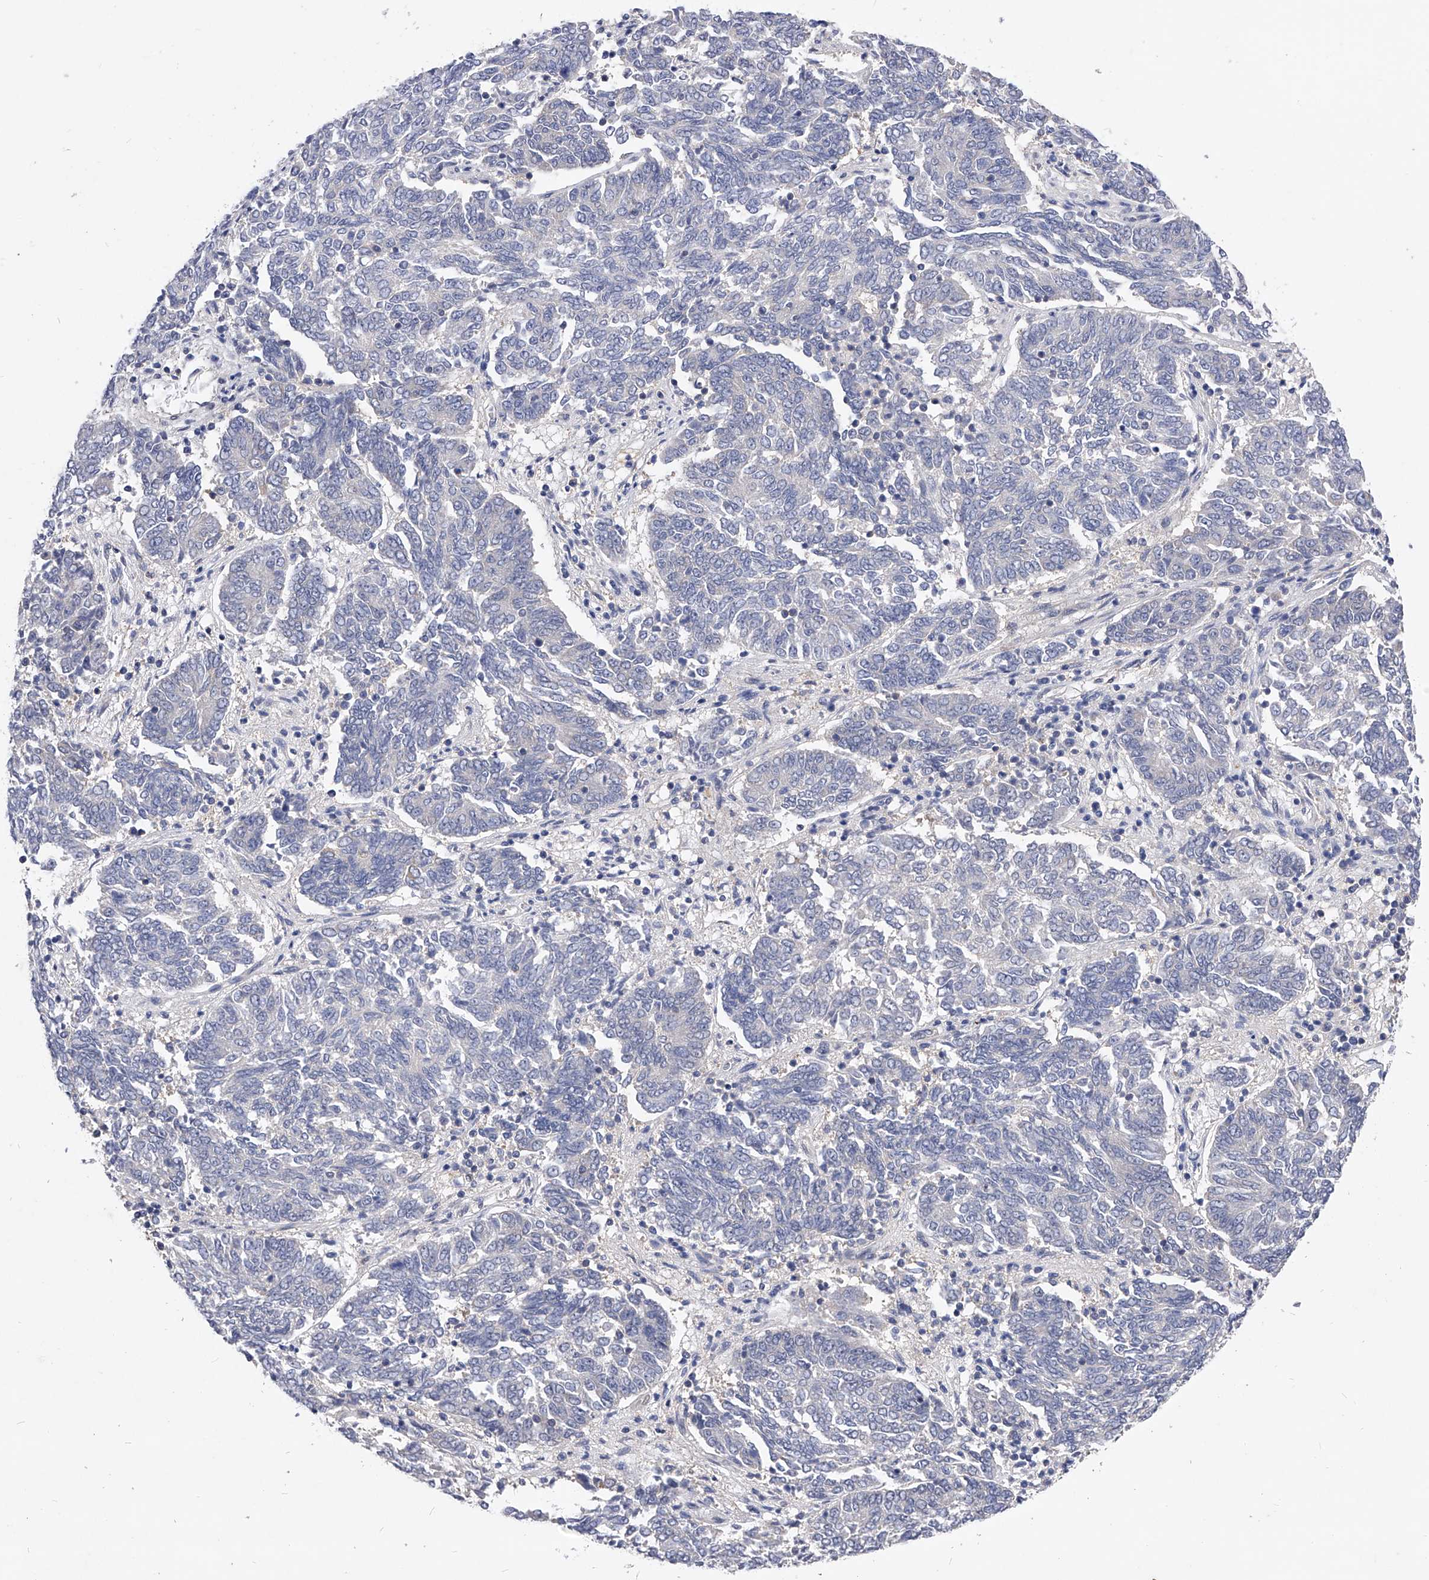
{"staining": {"intensity": "negative", "quantity": "none", "location": "none"}, "tissue": "endometrial cancer", "cell_type": "Tumor cells", "image_type": "cancer", "snomed": [{"axis": "morphology", "description": "Adenocarcinoma, NOS"}, {"axis": "topography", "description": "Endometrium"}], "caption": "High magnification brightfield microscopy of endometrial cancer (adenocarcinoma) stained with DAB (brown) and counterstained with hematoxylin (blue): tumor cells show no significant expression.", "gene": "PPP5C", "patient": {"sex": "female", "age": 80}}